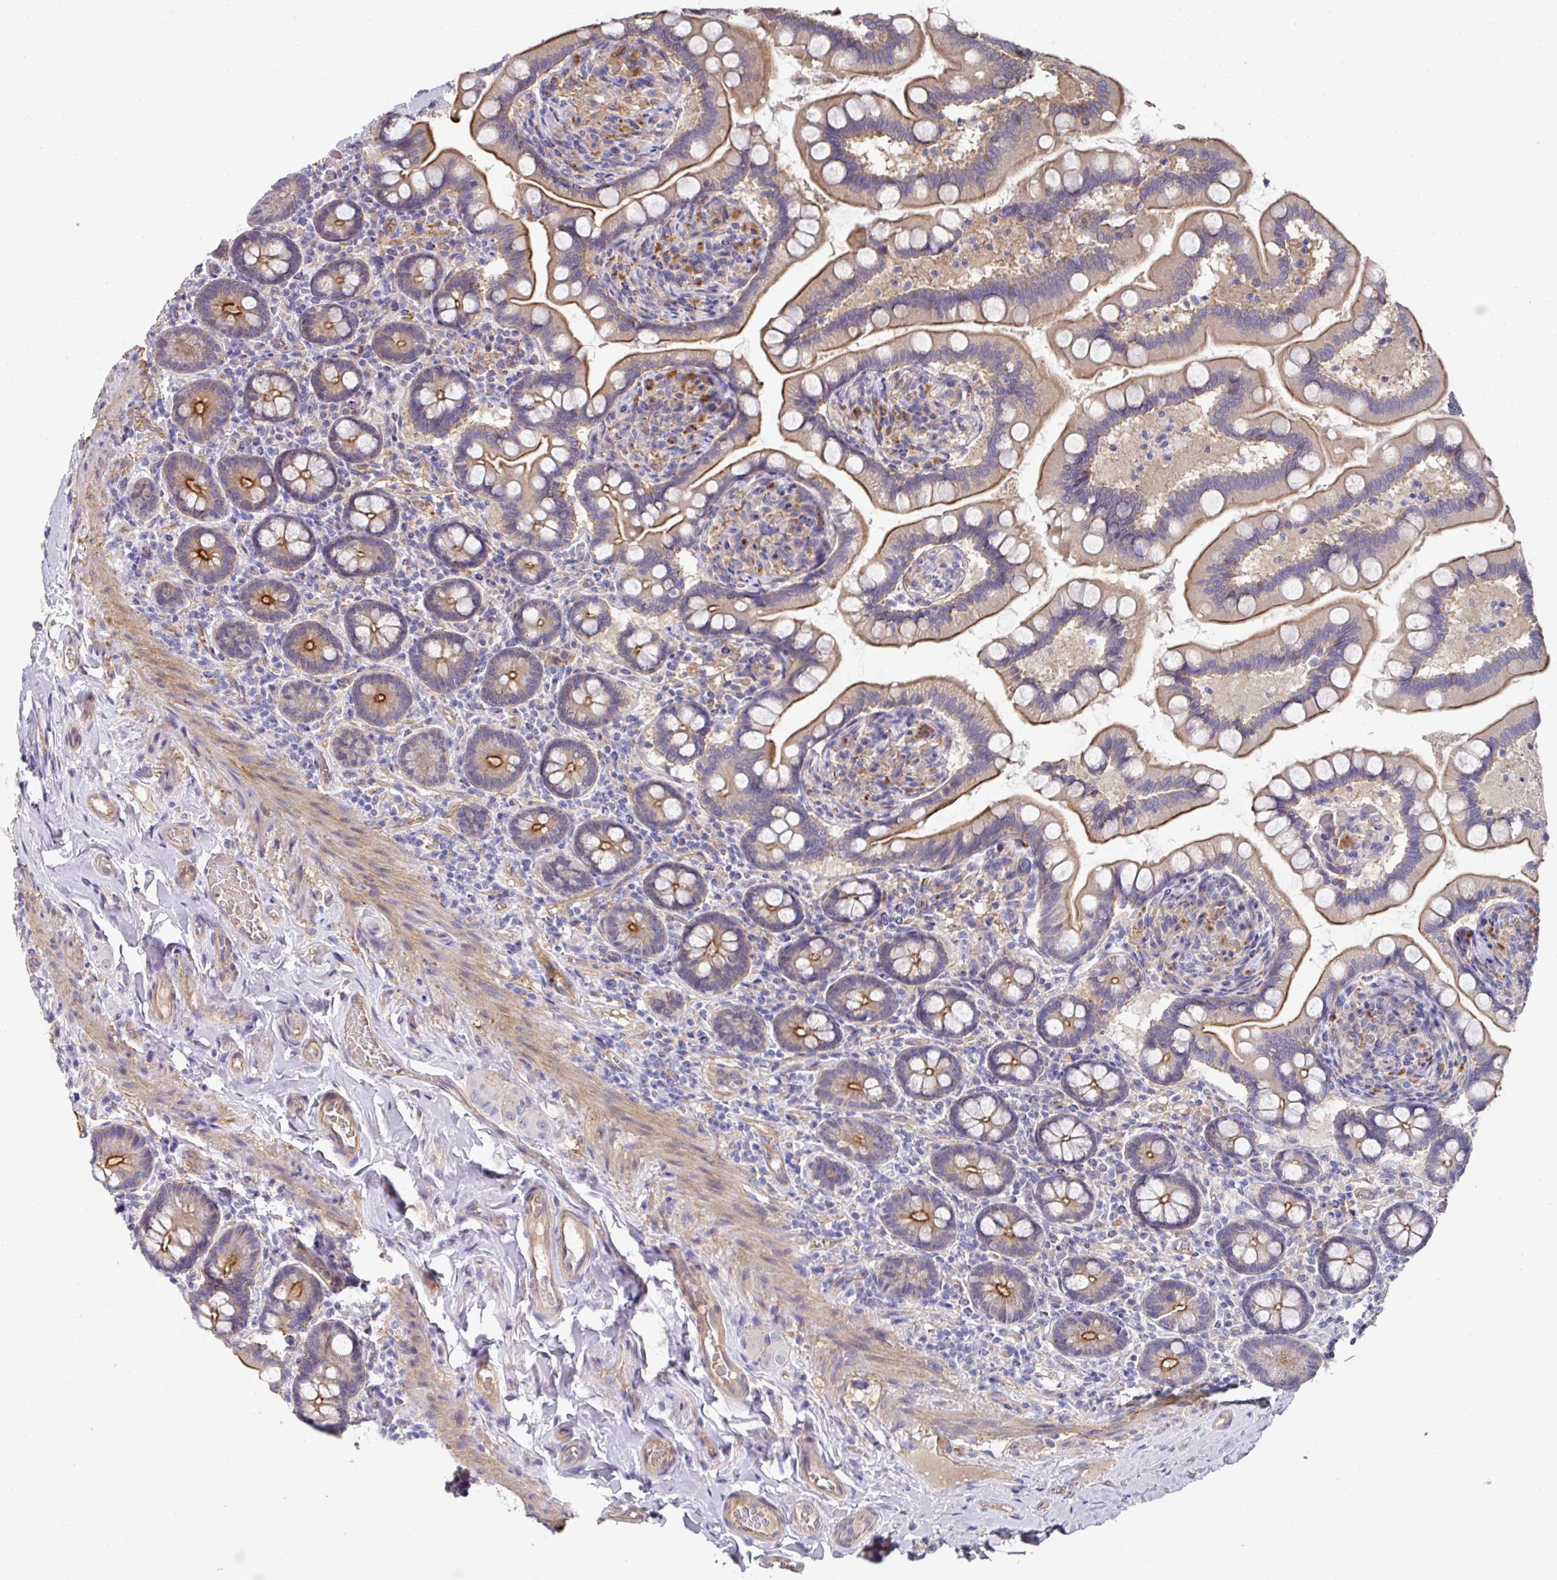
{"staining": {"intensity": "strong", "quantity": "25%-75%", "location": "cytoplasmic/membranous"}, "tissue": "small intestine", "cell_type": "Glandular cells", "image_type": "normal", "snomed": [{"axis": "morphology", "description": "Normal tissue, NOS"}, {"axis": "topography", "description": "Small intestine"}], "caption": "A high-resolution image shows IHC staining of benign small intestine, which shows strong cytoplasmic/membranous expression in about 25%-75% of glandular cells.", "gene": "PRR5", "patient": {"sex": "female", "age": 64}}